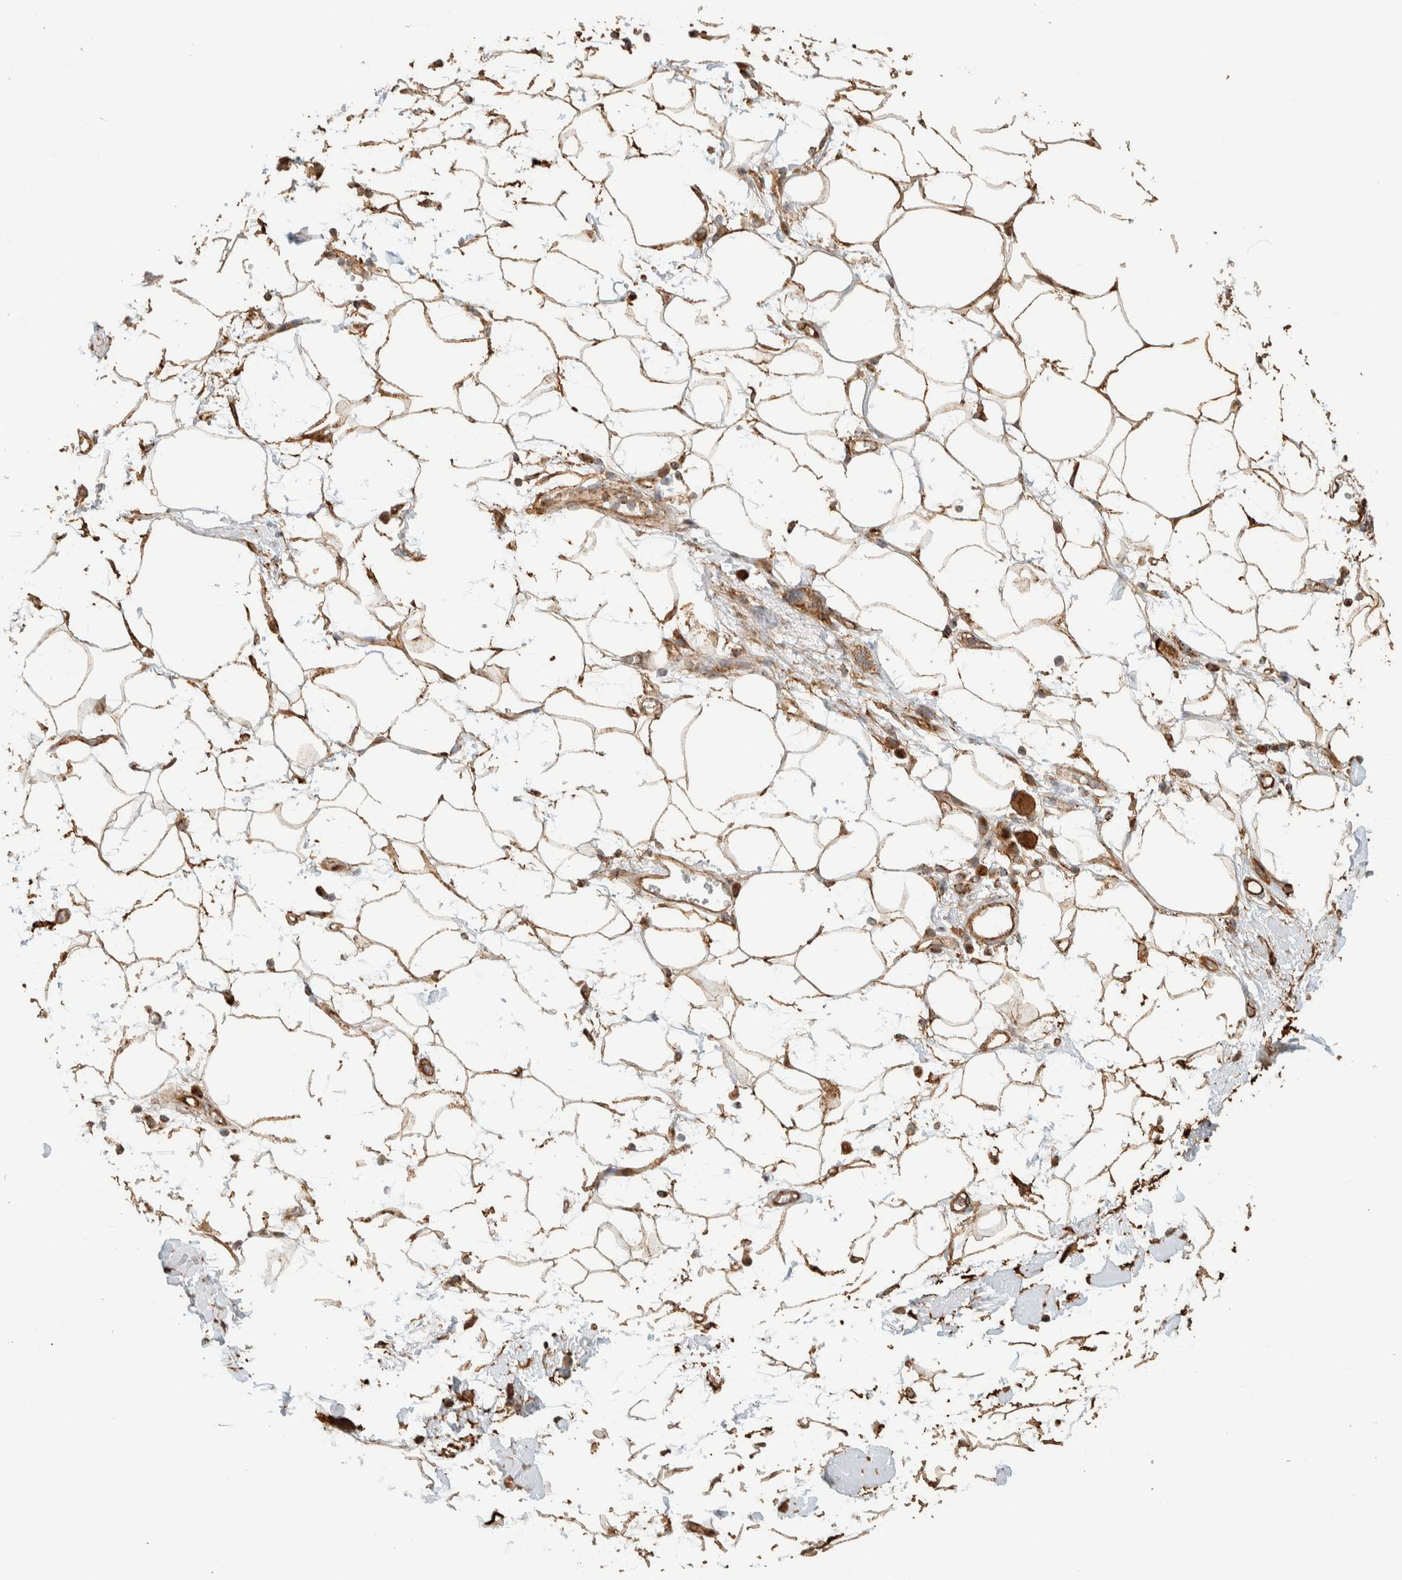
{"staining": {"intensity": "moderate", "quantity": ">75%", "location": "cytoplasmic/membranous"}, "tissue": "adipose tissue", "cell_type": "Adipocytes", "image_type": "normal", "snomed": [{"axis": "morphology", "description": "Normal tissue, NOS"}, {"axis": "morphology", "description": "Adenocarcinoma, NOS"}, {"axis": "topography", "description": "Duodenum"}, {"axis": "topography", "description": "Peripheral nerve tissue"}], "caption": "An image showing moderate cytoplasmic/membranous expression in approximately >75% of adipocytes in normal adipose tissue, as visualized by brown immunohistochemical staining.", "gene": "KIF9", "patient": {"sex": "female", "age": 60}}